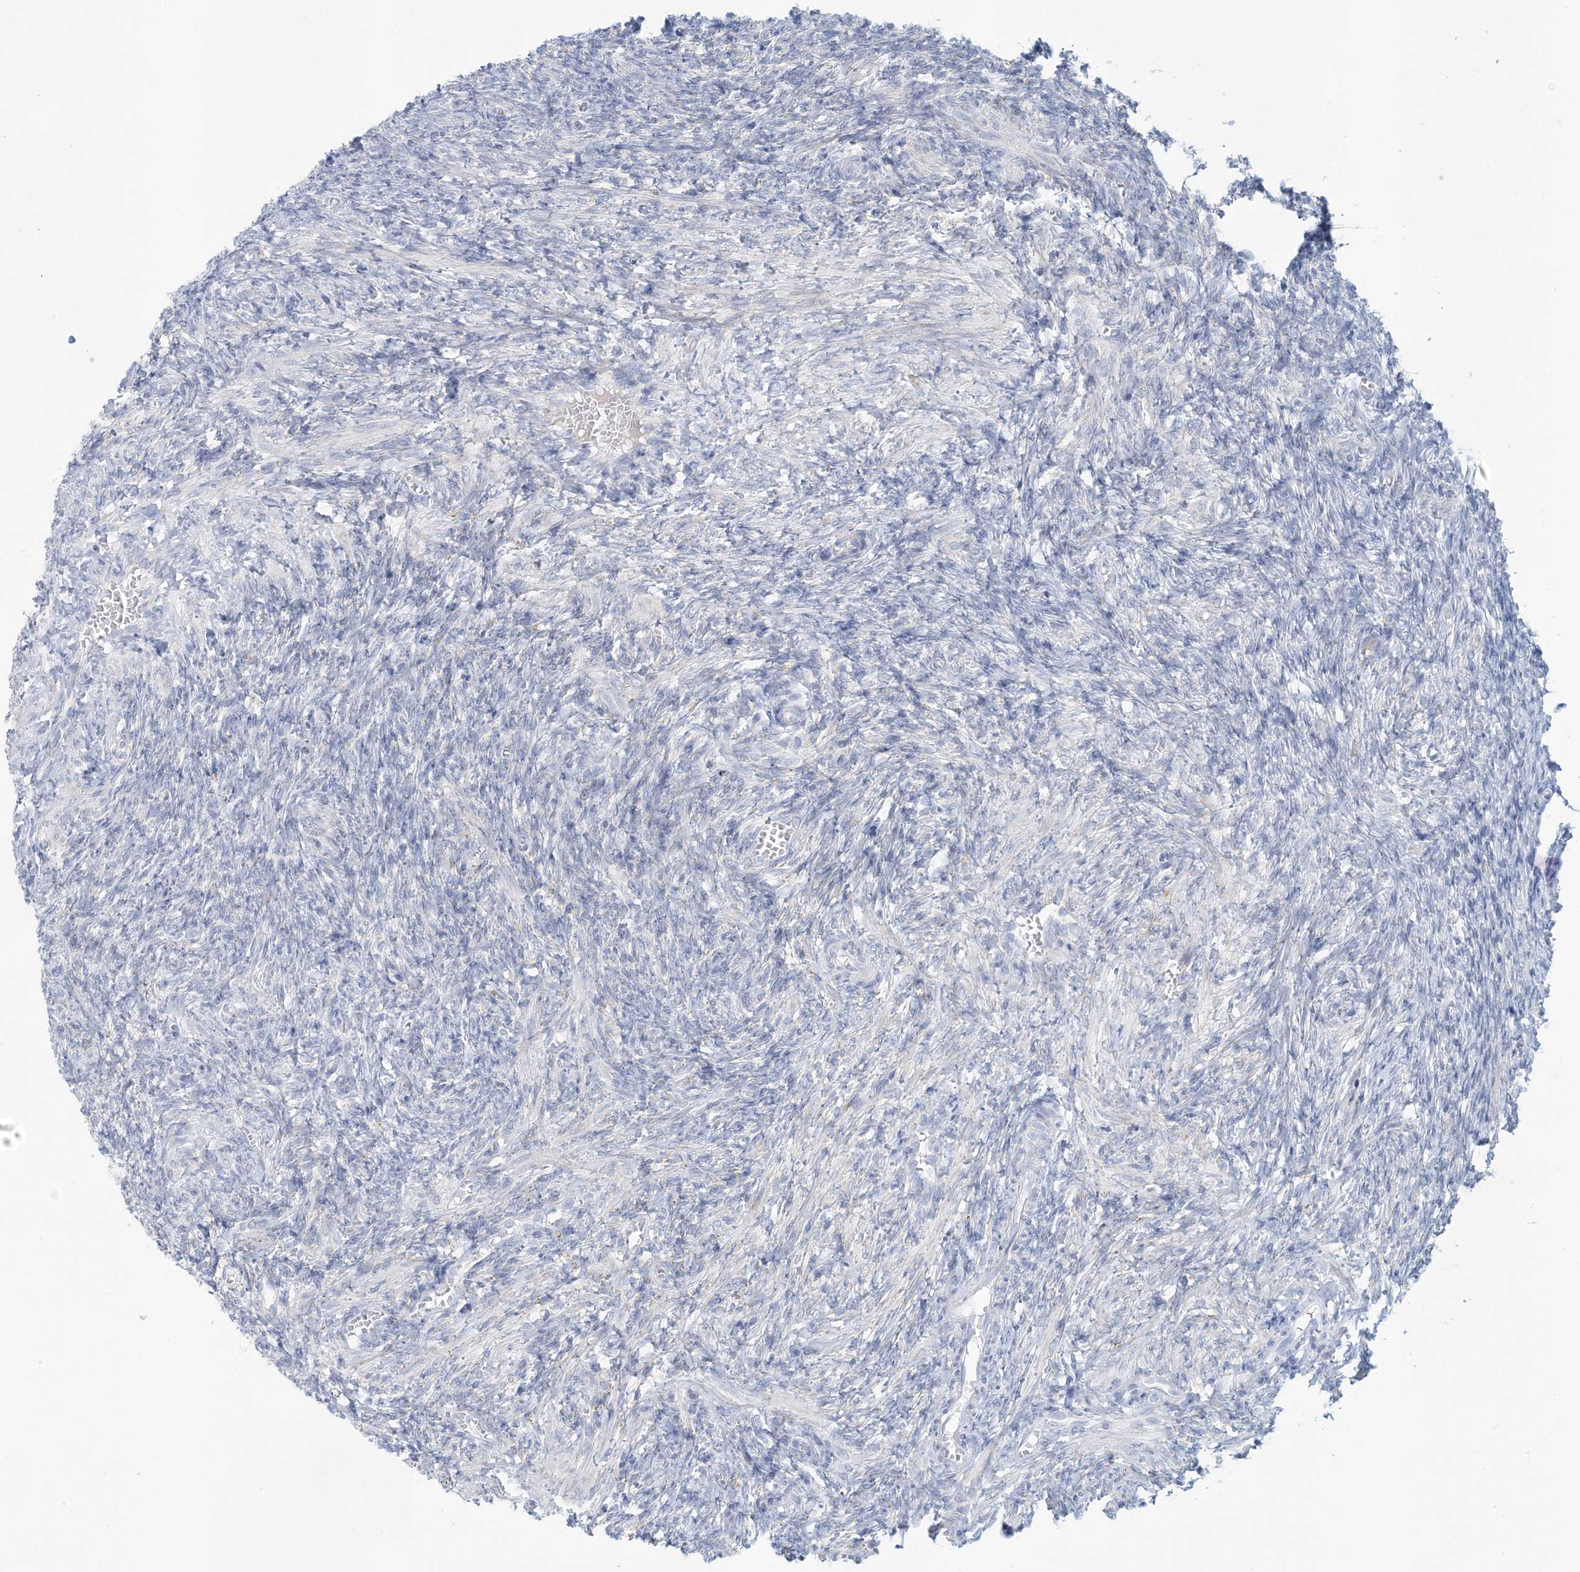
{"staining": {"intensity": "negative", "quantity": "none", "location": "none"}, "tissue": "ovary", "cell_type": "Ovarian stroma cells", "image_type": "normal", "snomed": [{"axis": "morphology", "description": "Normal tissue, NOS"}, {"axis": "topography", "description": "Ovary"}], "caption": "Micrograph shows no significant protein expression in ovarian stroma cells of normal ovary. Nuclei are stained in blue.", "gene": "ZDHHC4", "patient": {"sex": "female", "age": 27}}